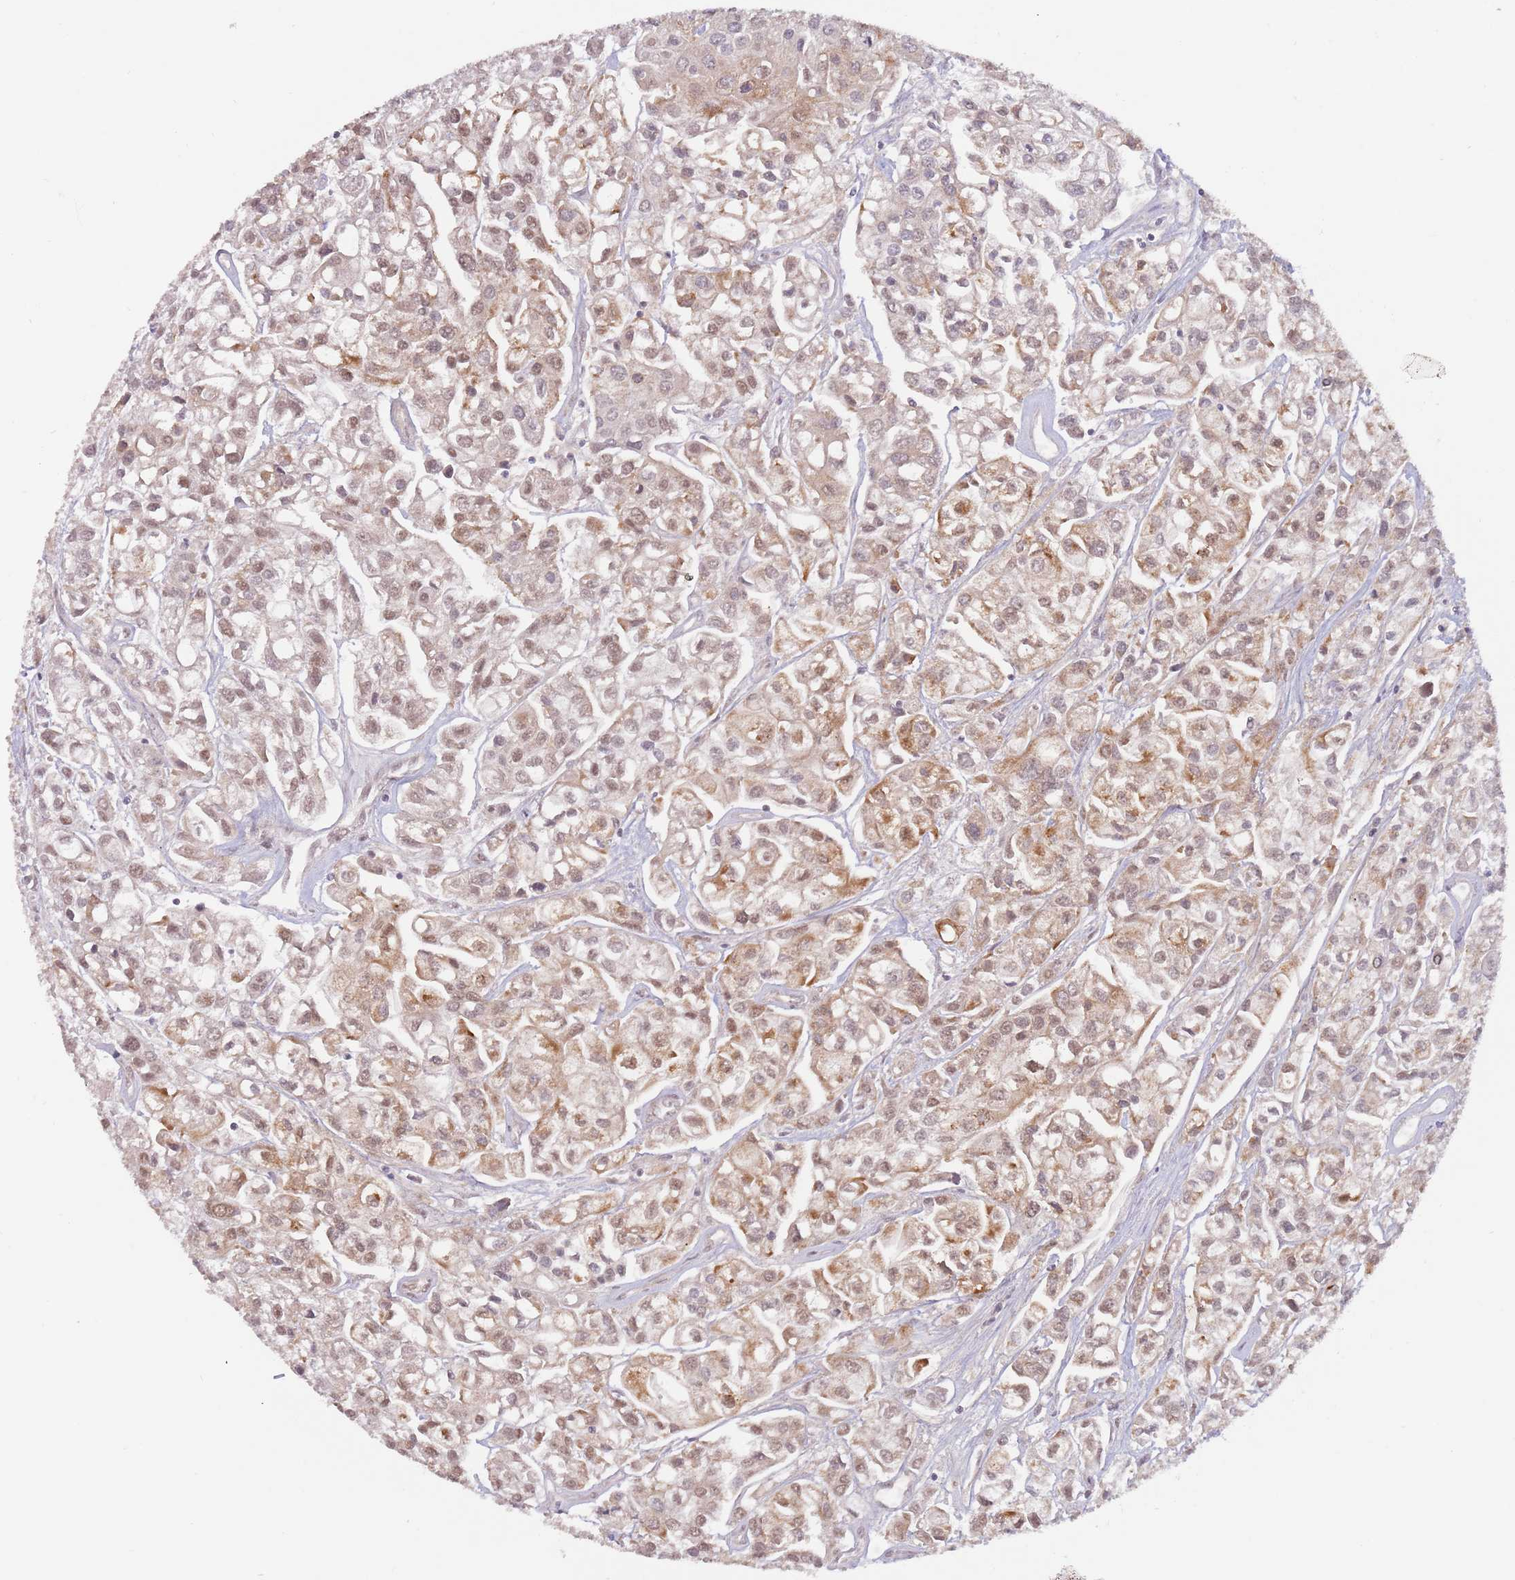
{"staining": {"intensity": "moderate", "quantity": ">75%", "location": "cytoplasmic/membranous,nuclear"}, "tissue": "urothelial cancer", "cell_type": "Tumor cells", "image_type": "cancer", "snomed": [{"axis": "morphology", "description": "Urothelial carcinoma, High grade"}, {"axis": "topography", "description": "Urinary bladder"}], "caption": "The photomicrograph demonstrates a brown stain indicating the presence of a protein in the cytoplasmic/membranous and nuclear of tumor cells in urothelial cancer.", "gene": "UQCC3", "patient": {"sex": "male", "age": 67}}